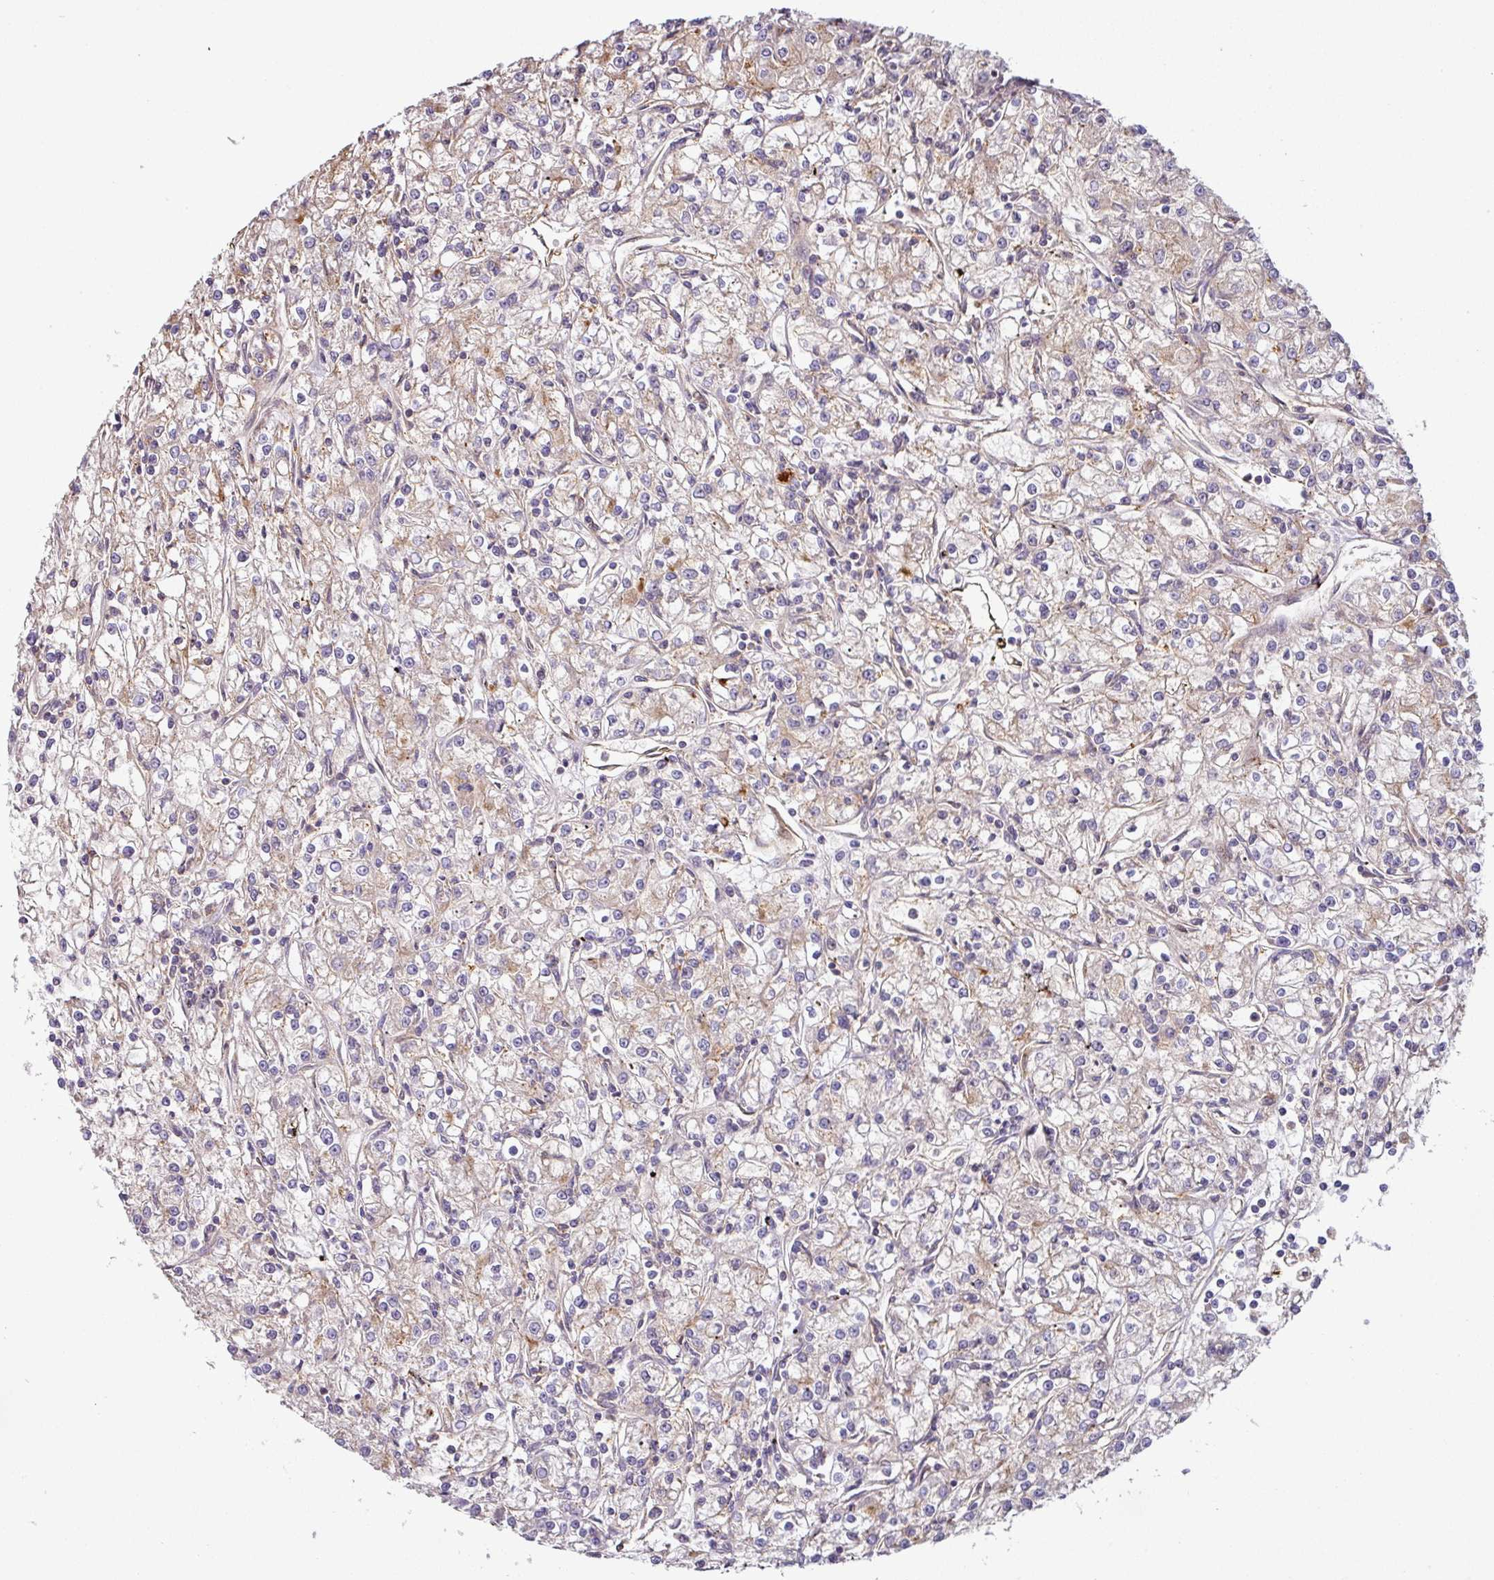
{"staining": {"intensity": "weak", "quantity": "25%-75%", "location": "cytoplasmic/membranous"}, "tissue": "renal cancer", "cell_type": "Tumor cells", "image_type": "cancer", "snomed": [{"axis": "morphology", "description": "Adenocarcinoma, NOS"}, {"axis": "topography", "description": "Kidney"}], "caption": "About 25%-75% of tumor cells in human renal adenocarcinoma reveal weak cytoplasmic/membranous protein staining as visualized by brown immunohistochemical staining.", "gene": "CASP2", "patient": {"sex": "female", "age": 59}}